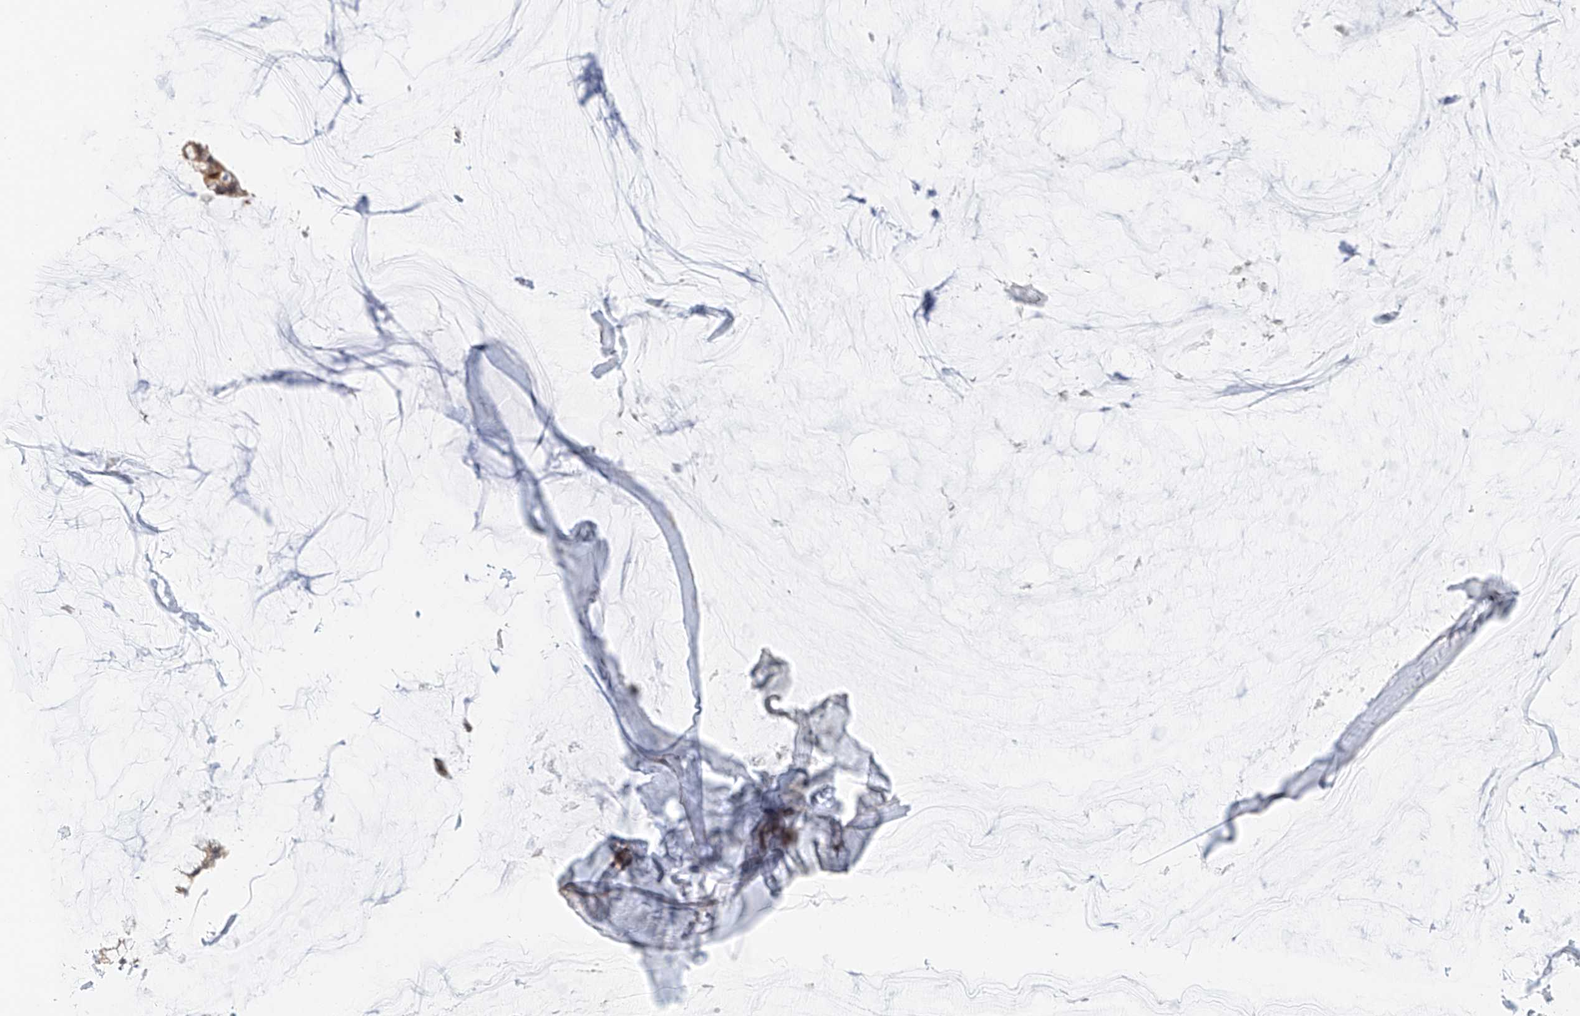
{"staining": {"intensity": "weak", "quantity": "<25%", "location": "cytoplasmic/membranous"}, "tissue": "ovarian cancer", "cell_type": "Tumor cells", "image_type": "cancer", "snomed": [{"axis": "morphology", "description": "Cystadenocarcinoma, mucinous, NOS"}, {"axis": "topography", "description": "Ovary"}], "caption": "The photomicrograph reveals no staining of tumor cells in ovarian cancer (mucinous cystadenocarcinoma). The staining is performed using DAB (3,3'-diaminobenzidine) brown chromogen with nuclei counter-stained in using hematoxylin.", "gene": "MFN2", "patient": {"sex": "female", "age": 39}}